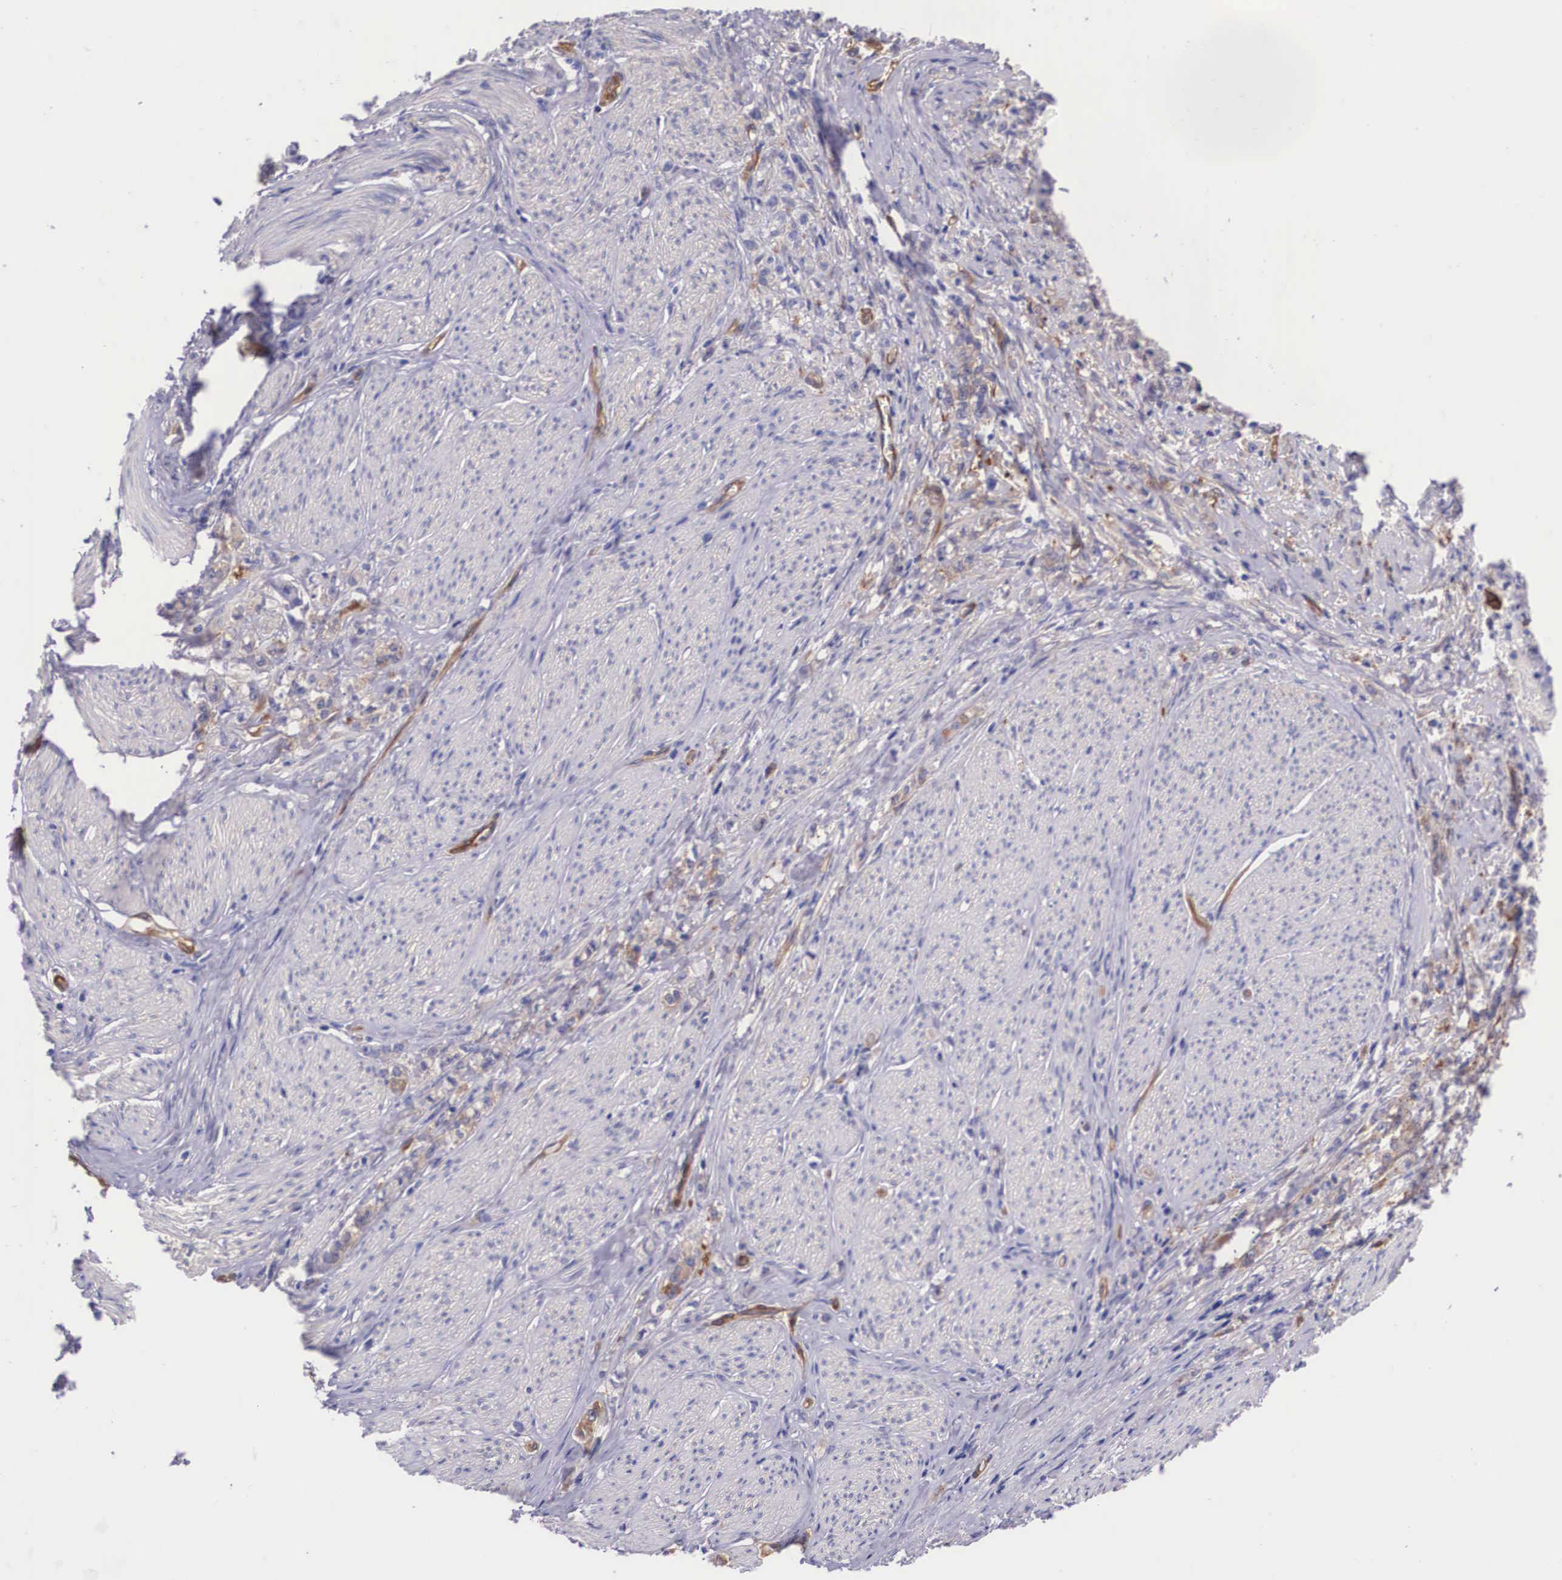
{"staining": {"intensity": "moderate", "quantity": "25%-75%", "location": "cytoplasmic/membranous"}, "tissue": "stomach cancer", "cell_type": "Tumor cells", "image_type": "cancer", "snomed": [{"axis": "morphology", "description": "Adenocarcinoma, NOS"}, {"axis": "topography", "description": "Stomach"}], "caption": "DAB (3,3'-diaminobenzidine) immunohistochemical staining of human stomach cancer demonstrates moderate cytoplasmic/membranous protein staining in about 25%-75% of tumor cells.", "gene": "BCAR1", "patient": {"sex": "male", "age": 72}}